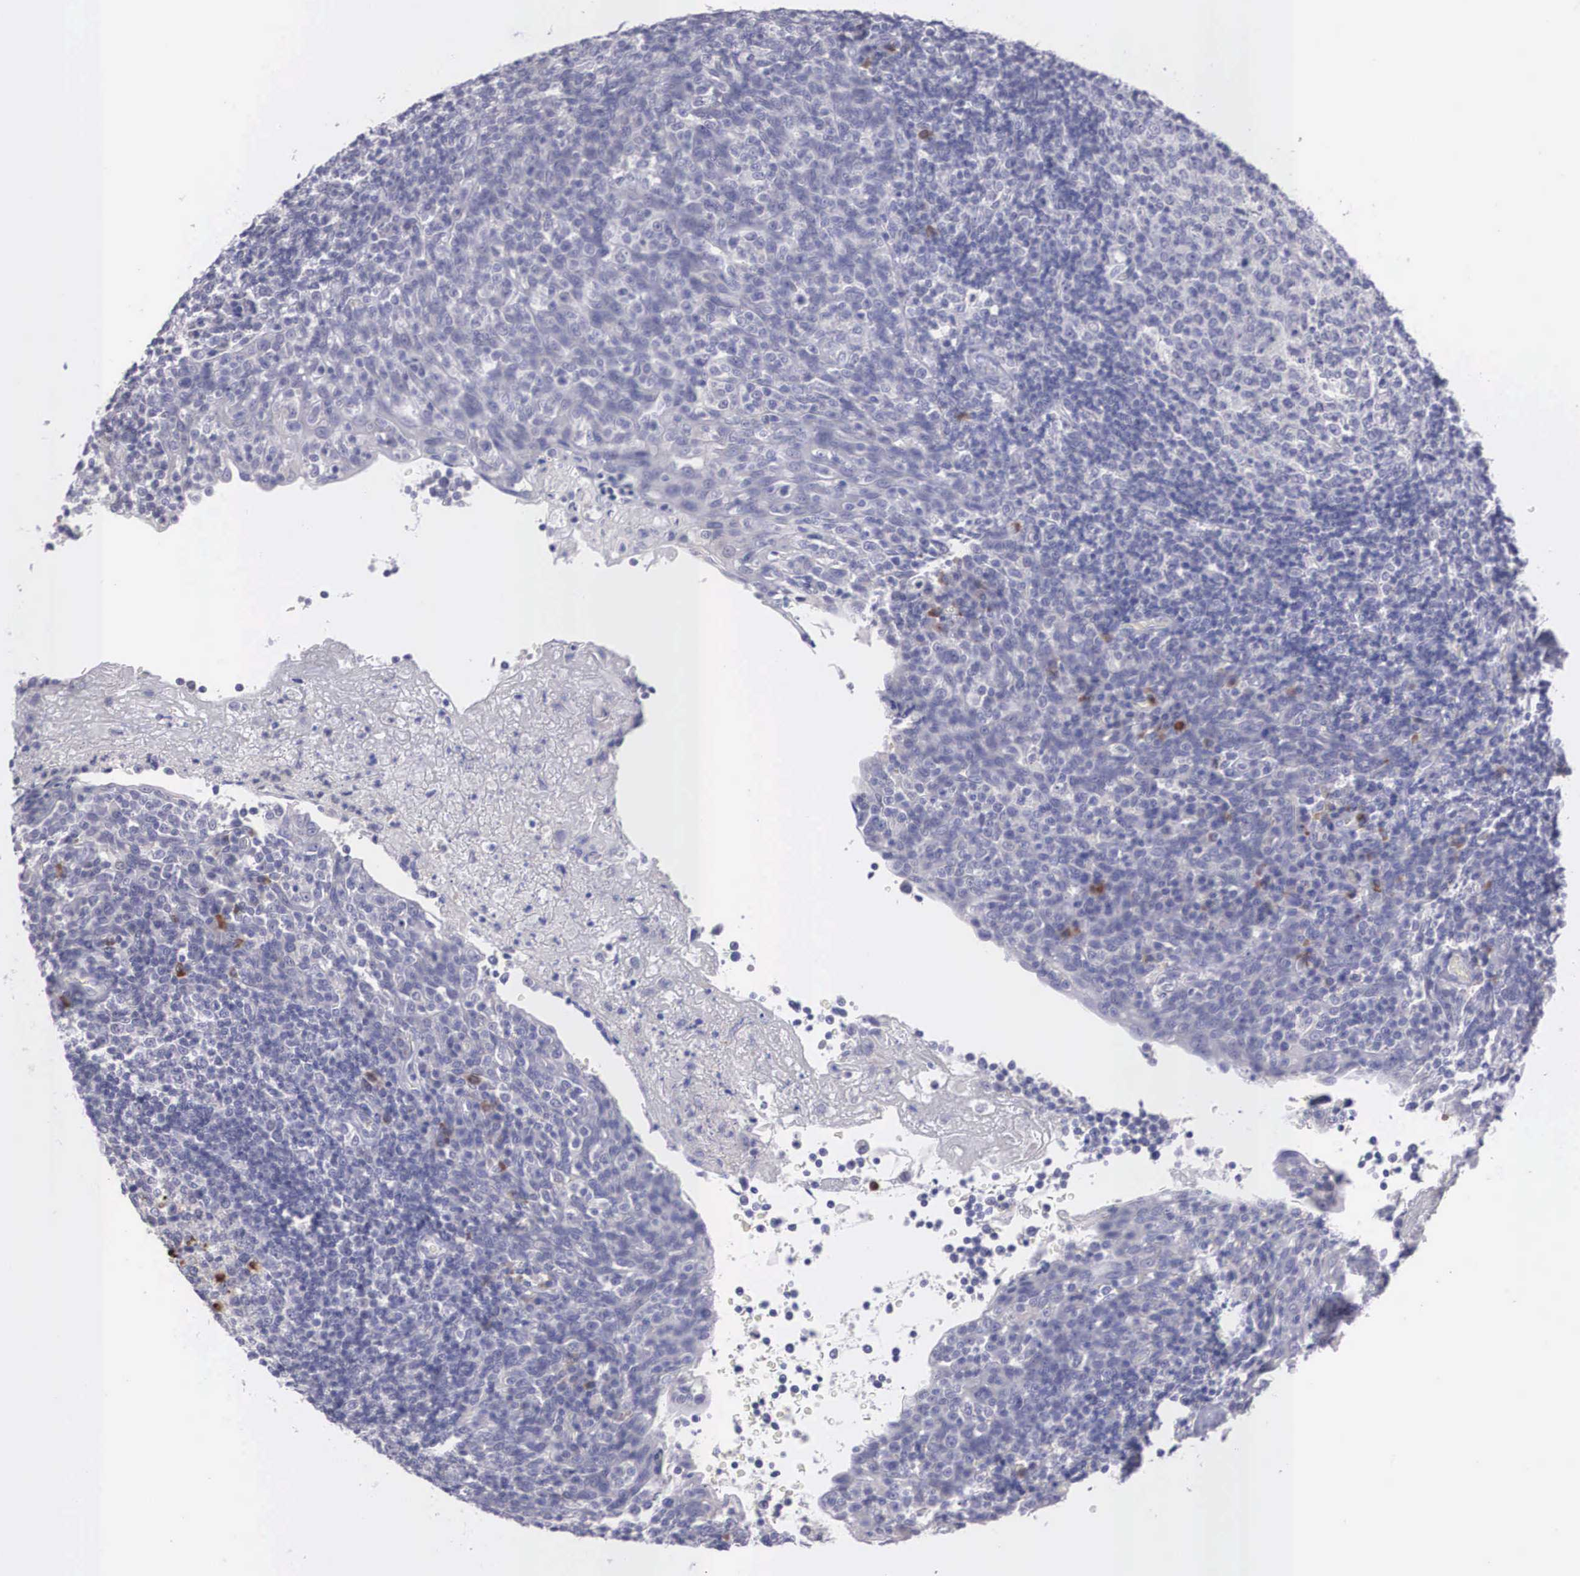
{"staining": {"intensity": "negative", "quantity": "none", "location": "none"}, "tissue": "tonsil", "cell_type": "Germinal center cells", "image_type": "normal", "snomed": [{"axis": "morphology", "description": "Normal tissue, NOS"}, {"axis": "topography", "description": "Tonsil"}], "caption": "IHC micrograph of benign tonsil: human tonsil stained with DAB (3,3'-diaminobenzidine) reveals no significant protein positivity in germinal center cells.", "gene": "REPS2", "patient": {"sex": "female", "age": 3}}